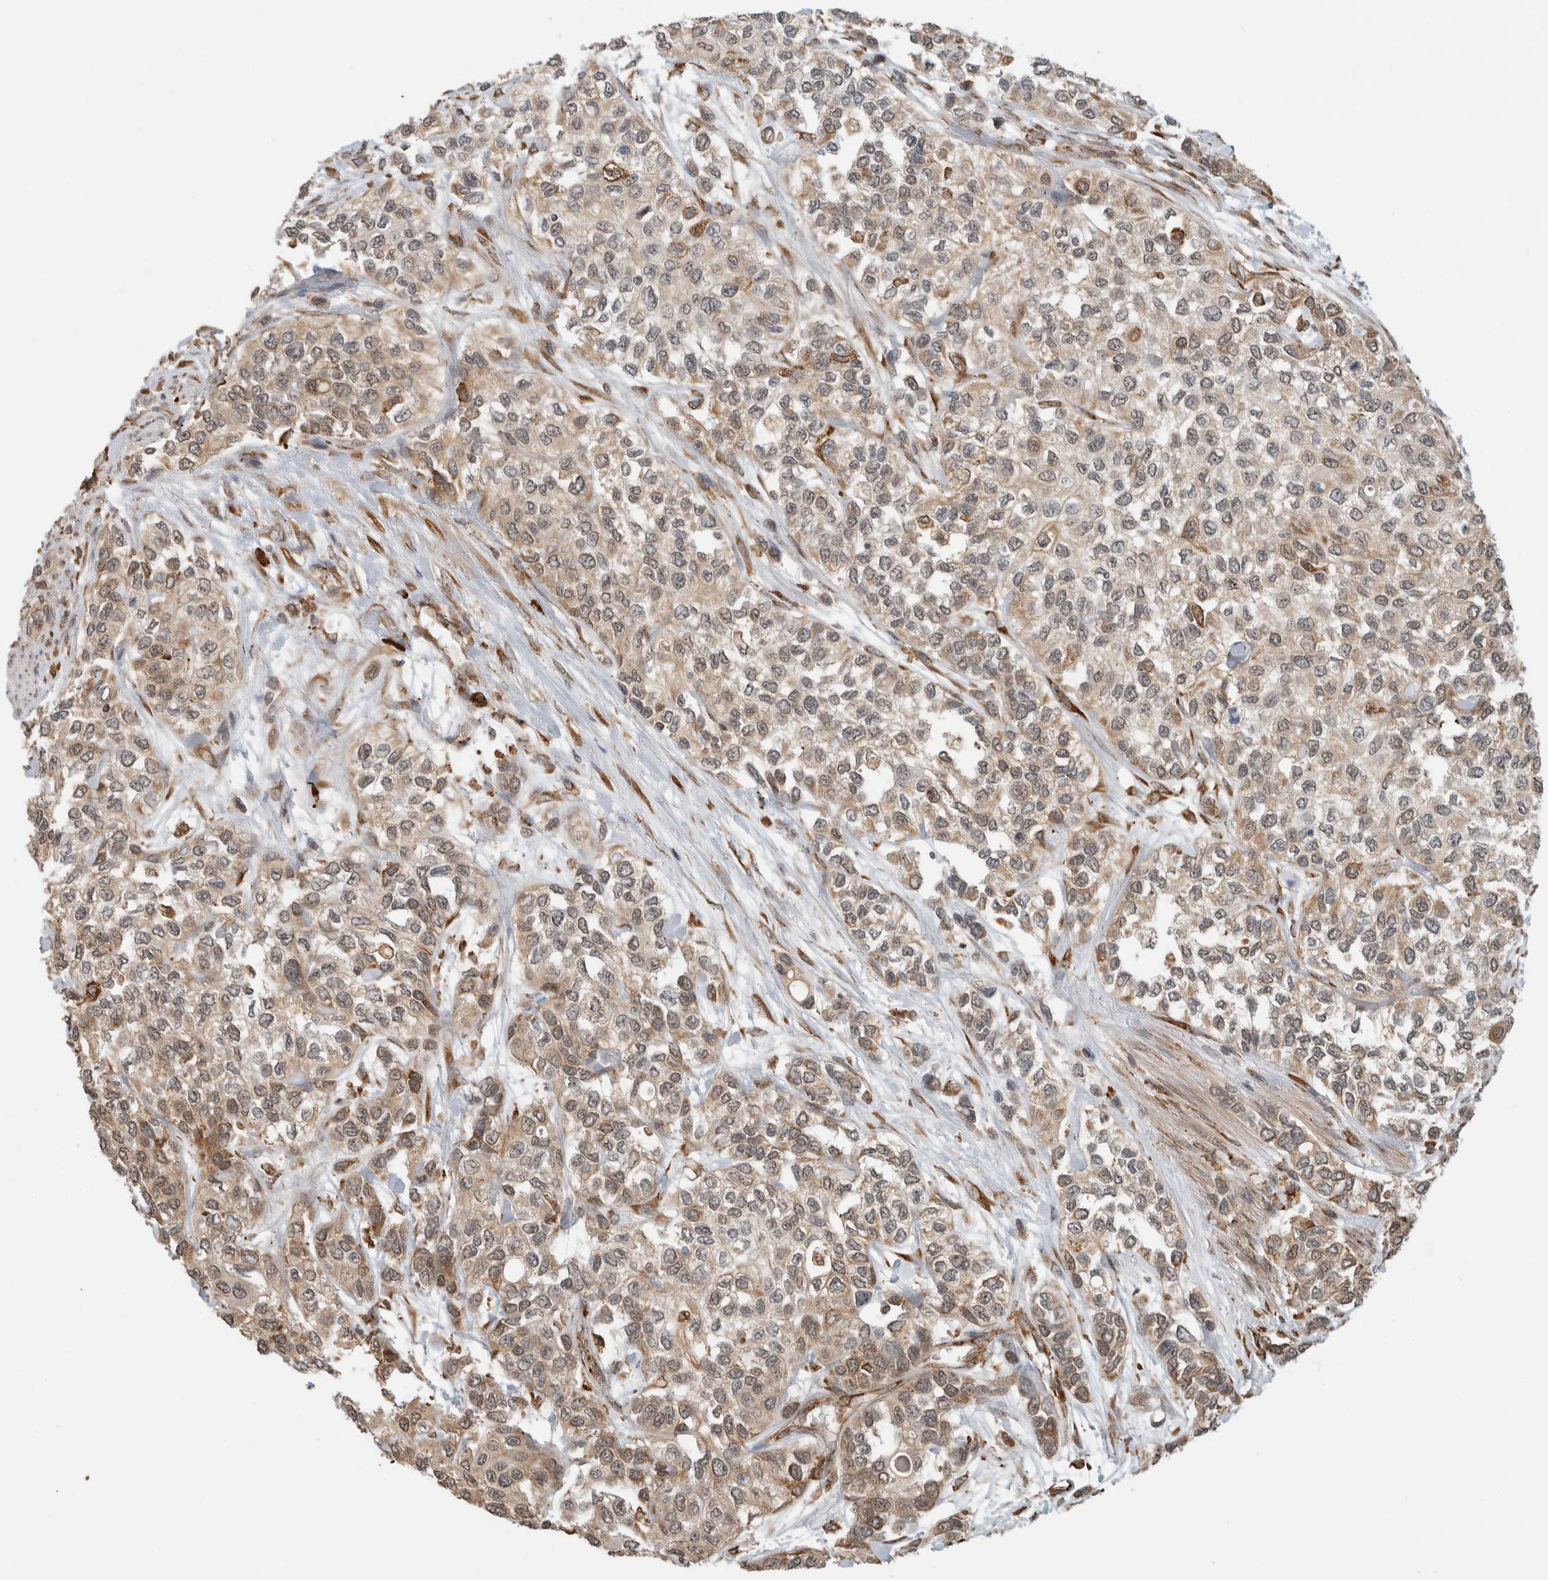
{"staining": {"intensity": "weak", "quantity": "25%-75%", "location": "cytoplasmic/membranous,nuclear"}, "tissue": "urothelial cancer", "cell_type": "Tumor cells", "image_type": "cancer", "snomed": [{"axis": "morphology", "description": "Urothelial carcinoma, High grade"}, {"axis": "topography", "description": "Urinary bladder"}], "caption": "Immunohistochemistry staining of high-grade urothelial carcinoma, which exhibits low levels of weak cytoplasmic/membranous and nuclear positivity in approximately 25%-75% of tumor cells indicating weak cytoplasmic/membranous and nuclear protein positivity. The staining was performed using DAB (3,3'-diaminobenzidine) (brown) for protein detection and nuclei were counterstained in hematoxylin (blue).", "gene": "MS4A7", "patient": {"sex": "female", "age": 56}}